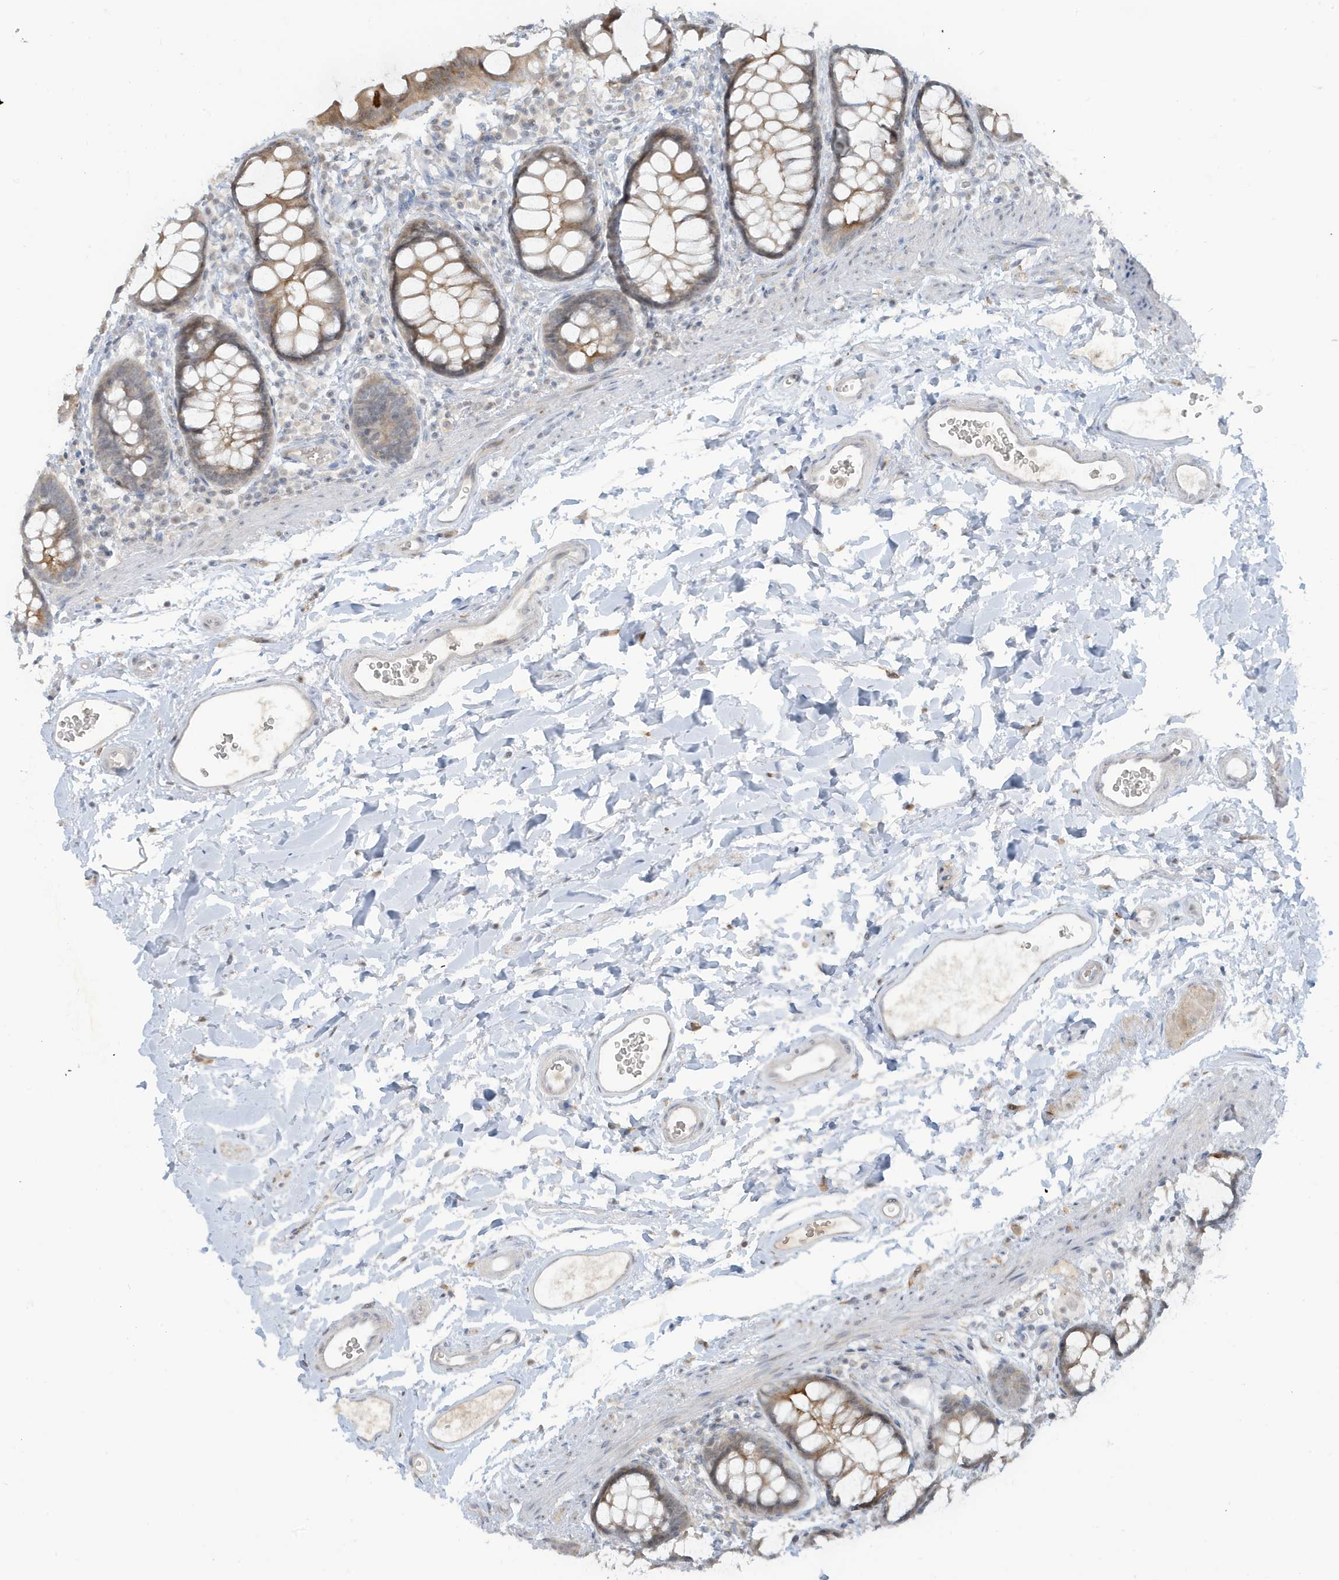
{"staining": {"intensity": "moderate", "quantity": ">75%", "location": "cytoplasmic/membranous"}, "tissue": "rectum", "cell_type": "Glandular cells", "image_type": "normal", "snomed": [{"axis": "morphology", "description": "Normal tissue, NOS"}, {"axis": "topography", "description": "Rectum"}], "caption": "Glandular cells reveal medium levels of moderate cytoplasmic/membranous positivity in about >75% of cells in normal rectum. The staining is performed using DAB (3,3'-diaminobenzidine) brown chromogen to label protein expression. The nuclei are counter-stained blue using hematoxylin.", "gene": "PRRT3", "patient": {"sex": "female", "age": 65}}